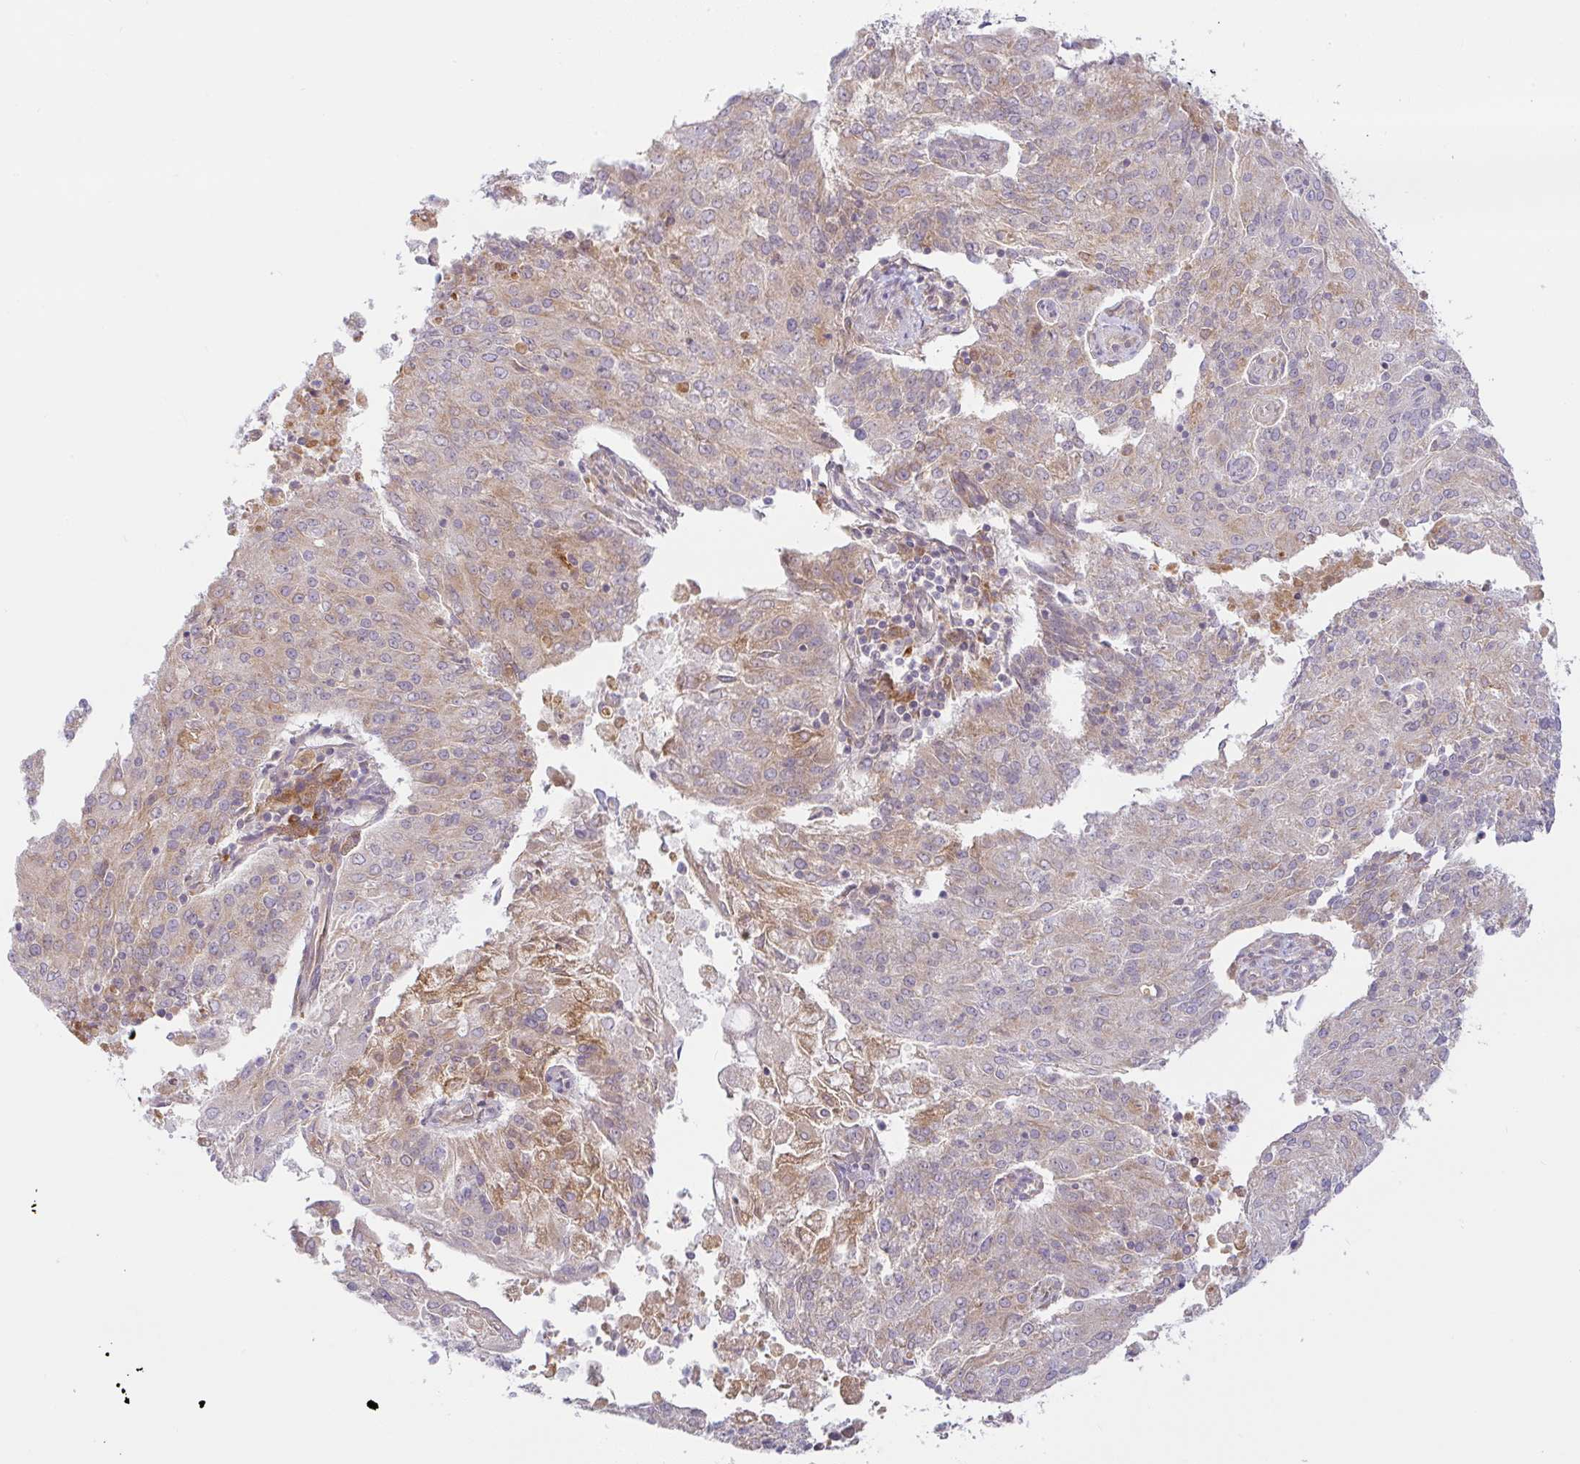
{"staining": {"intensity": "weak", "quantity": "25%-75%", "location": "cytoplasmic/membranous"}, "tissue": "endometrial cancer", "cell_type": "Tumor cells", "image_type": "cancer", "snomed": [{"axis": "morphology", "description": "Adenocarcinoma, NOS"}, {"axis": "topography", "description": "Endometrium"}], "caption": "IHC photomicrograph of endometrial cancer (adenocarcinoma) stained for a protein (brown), which demonstrates low levels of weak cytoplasmic/membranous positivity in about 25%-75% of tumor cells.", "gene": "DERL2", "patient": {"sex": "female", "age": 82}}